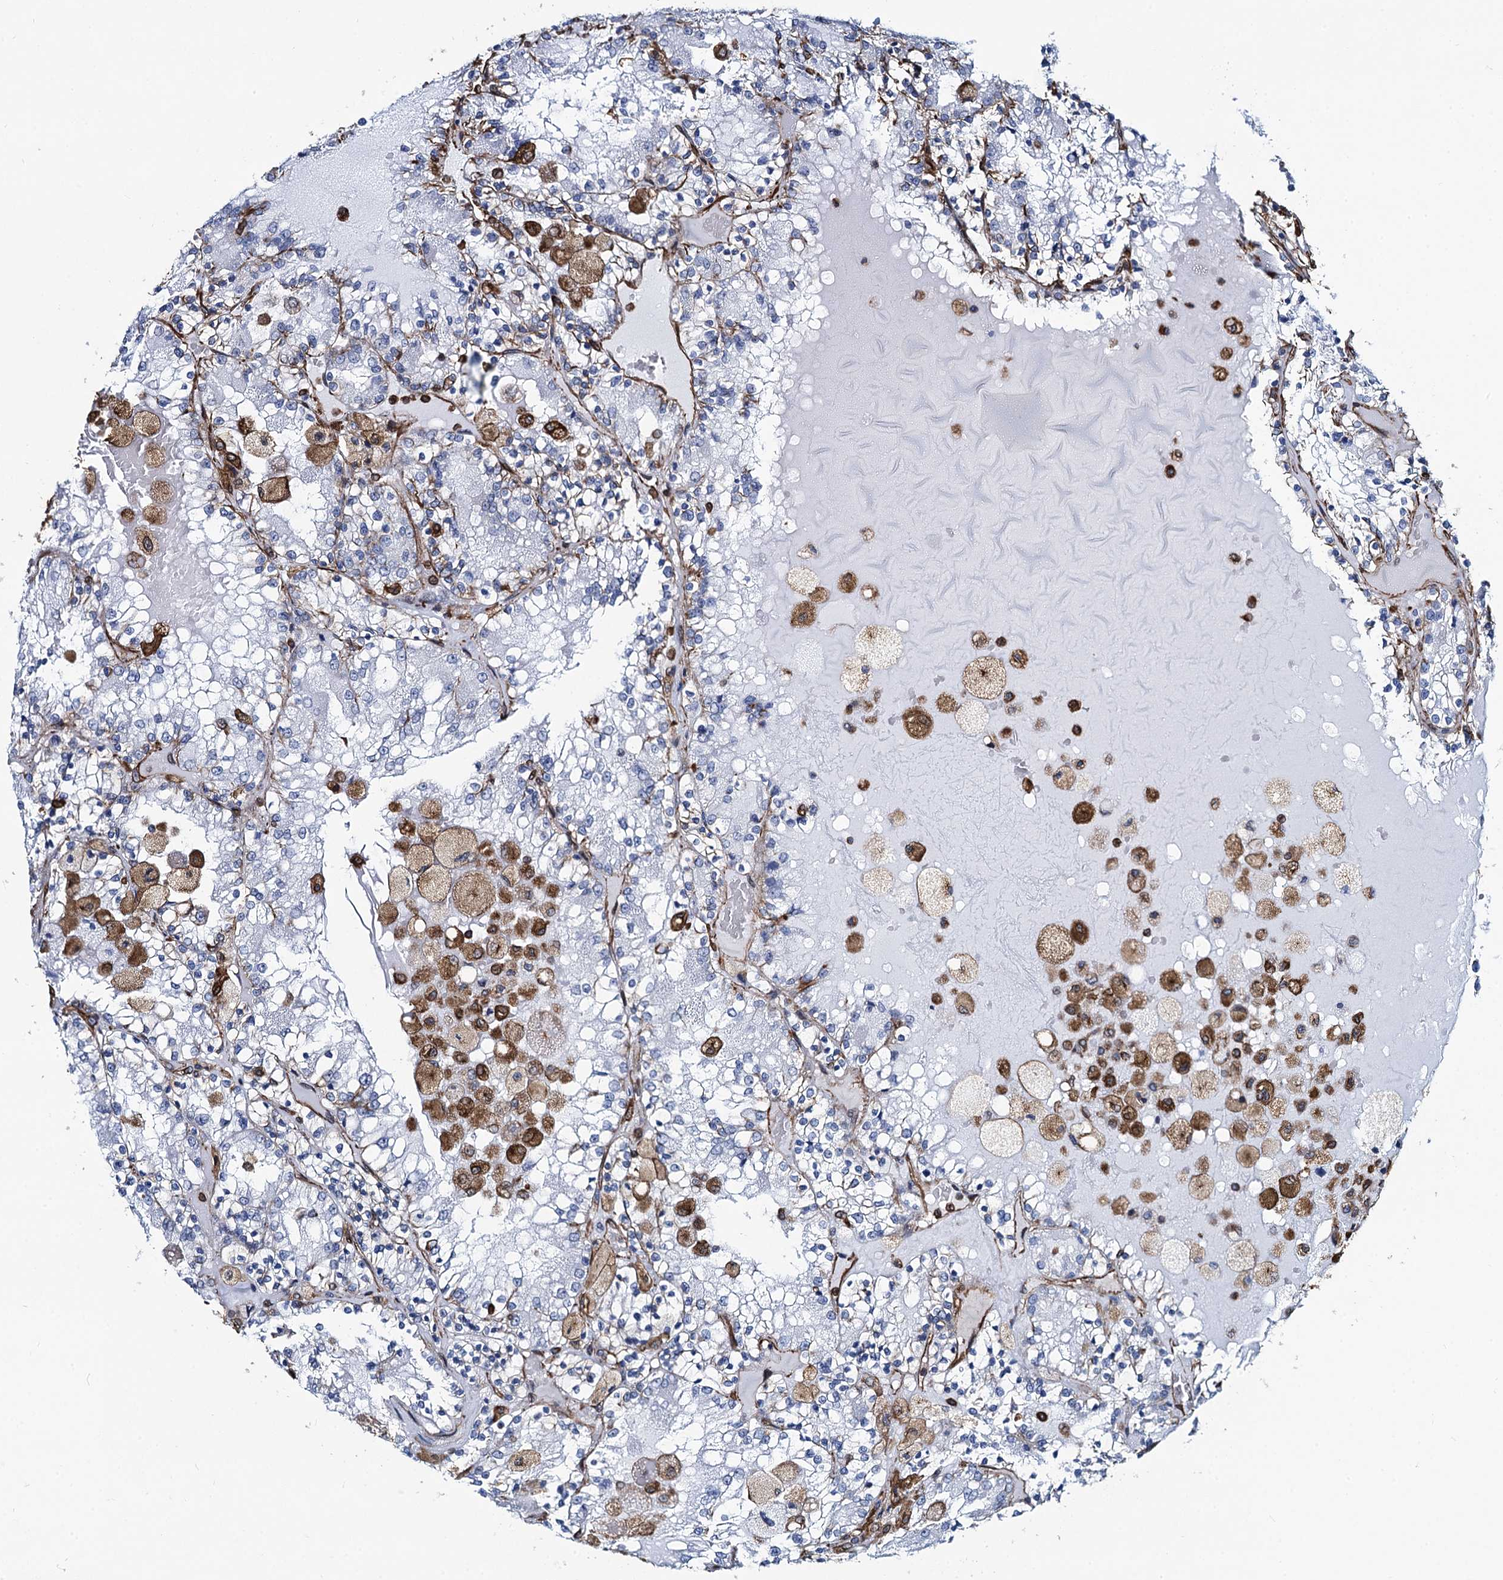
{"staining": {"intensity": "negative", "quantity": "none", "location": "none"}, "tissue": "renal cancer", "cell_type": "Tumor cells", "image_type": "cancer", "snomed": [{"axis": "morphology", "description": "Adenocarcinoma, NOS"}, {"axis": "topography", "description": "Kidney"}], "caption": "Tumor cells are negative for protein expression in human renal cancer.", "gene": "PGM2", "patient": {"sex": "female", "age": 56}}